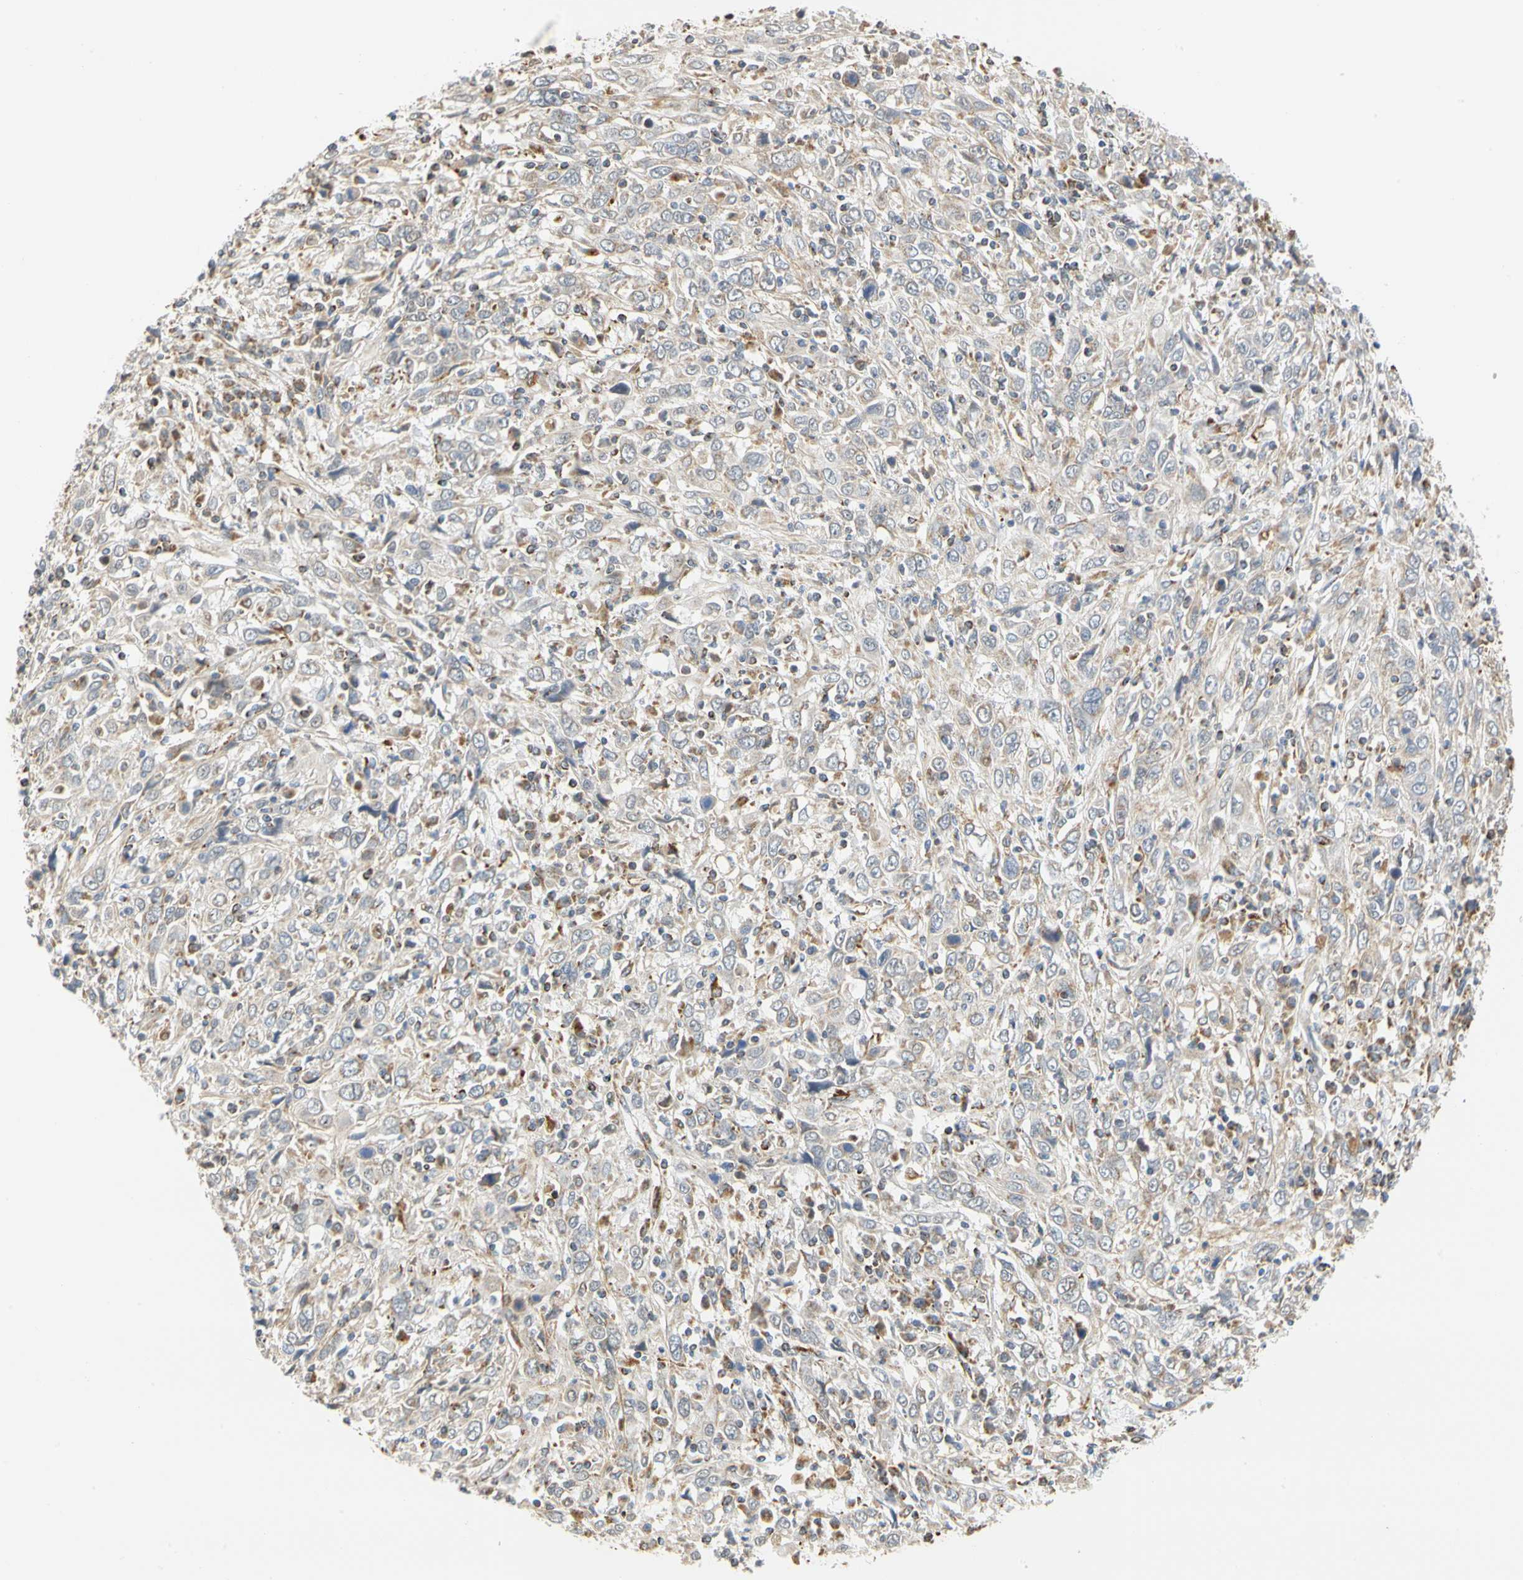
{"staining": {"intensity": "weak", "quantity": "<25%", "location": "cytoplasmic/membranous"}, "tissue": "cervical cancer", "cell_type": "Tumor cells", "image_type": "cancer", "snomed": [{"axis": "morphology", "description": "Squamous cell carcinoma, NOS"}, {"axis": "topography", "description": "Cervix"}], "caption": "Tumor cells are negative for brown protein staining in cervical squamous cell carcinoma. The staining is performed using DAB (3,3'-diaminobenzidine) brown chromogen with nuclei counter-stained in using hematoxylin.", "gene": "SFXN3", "patient": {"sex": "female", "age": 46}}